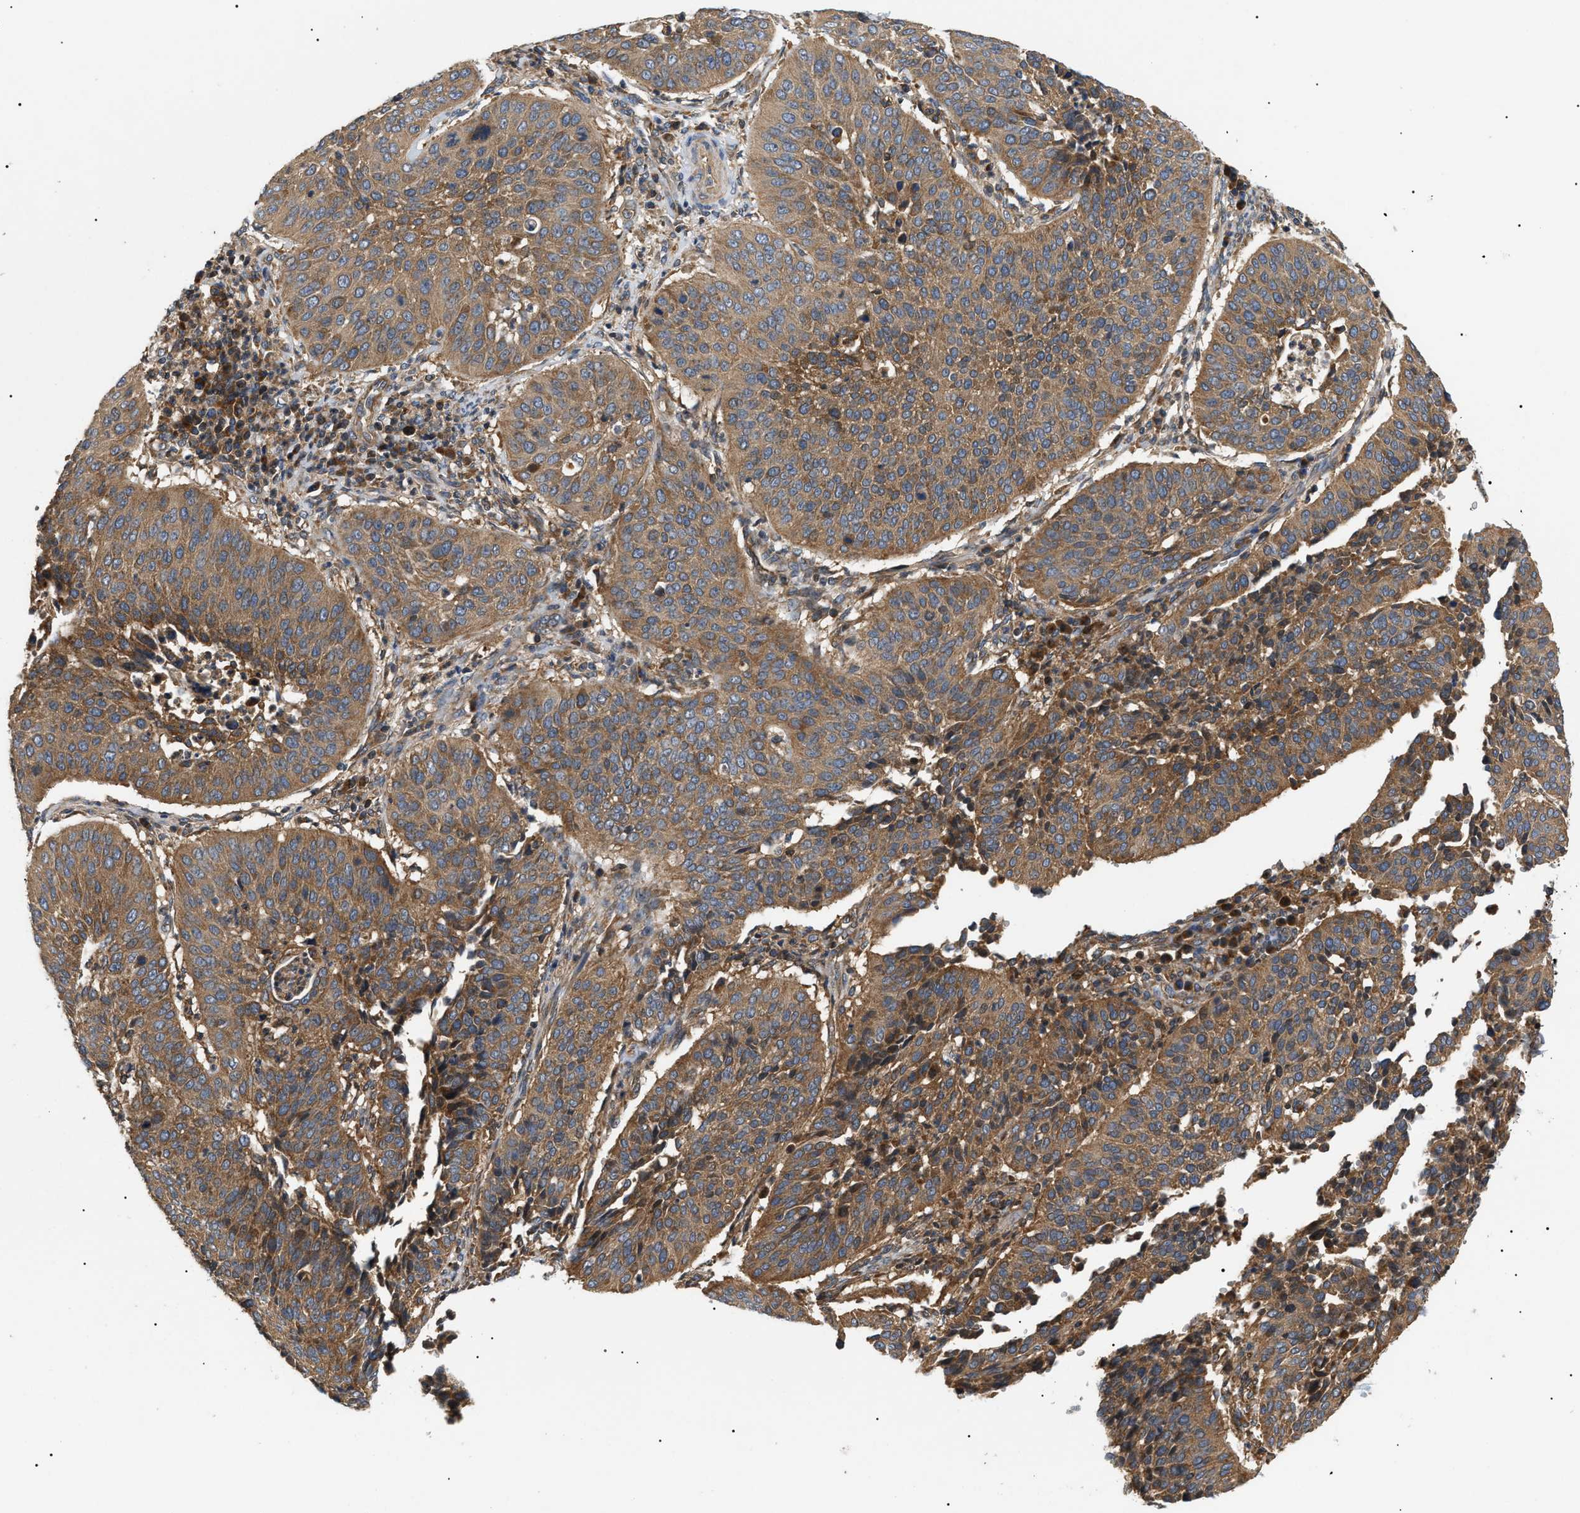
{"staining": {"intensity": "moderate", "quantity": ">75%", "location": "cytoplasmic/membranous"}, "tissue": "cervical cancer", "cell_type": "Tumor cells", "image_type": "cancer", "snomed": [{"axis": "morphology", "description": "Normal tissue, NOS"}, {"axis": "morphology", "description": "Squamous cell carcinoma, NOS"}, {"axis": "topography", "description": "Cervix"}], "caption": "Human cervical squamous cell carcinoma stained with a protein marker exhibits moderate staining in tumor cells.", "gene": "PPM1B", "patient": {"sex": "female", "age": 39}}